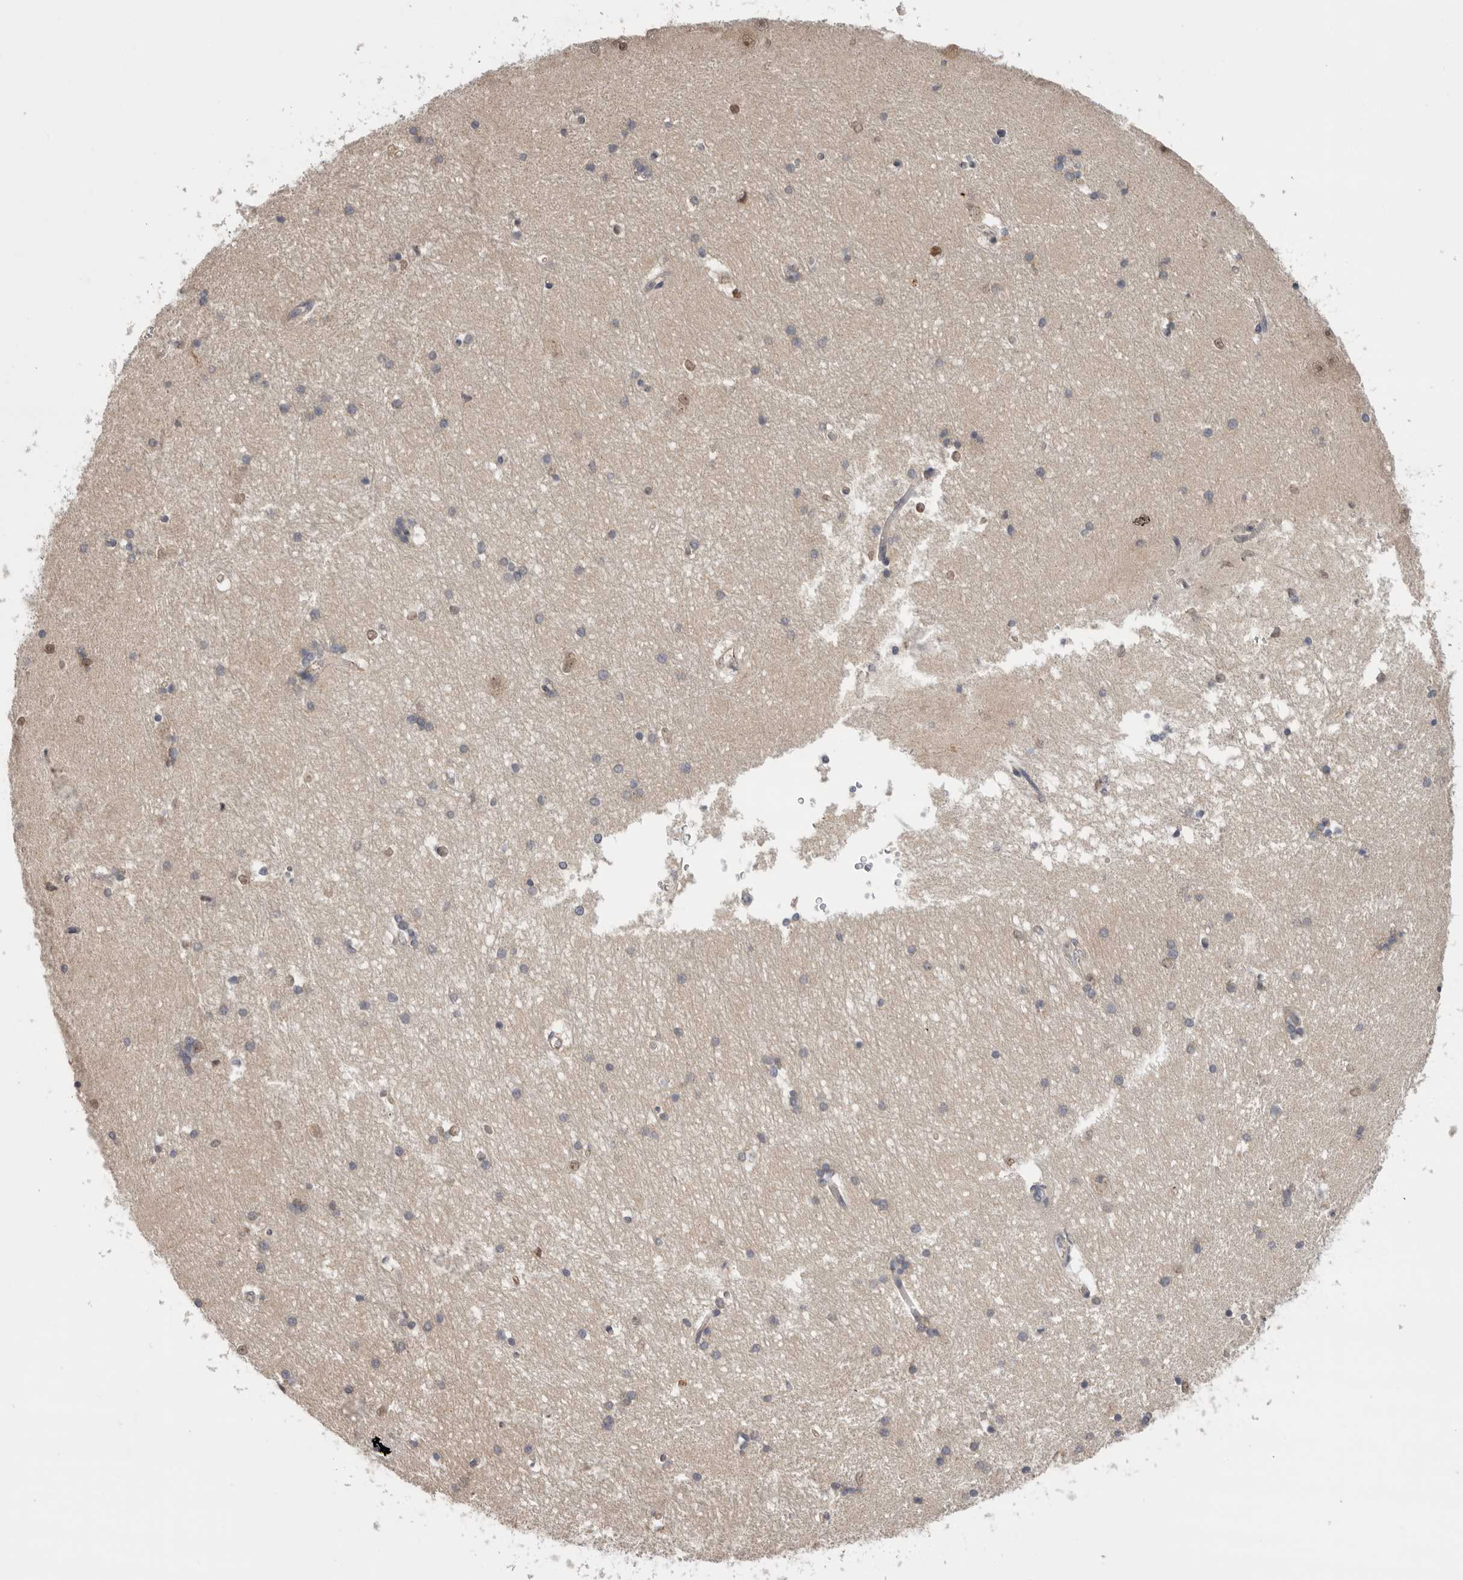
{"staining": {"intensity": "moderate", "quantity": "<25%", "location": "nuclear"}, "tissue": "hippocampus", "cell_type": "Glial cells", "image_type": "normal", "snomed": [{"axis": "morphology", "description": "Normal tissue, NOS"}, {"axis": "topography", "description": "Hippocampus"}], "caption": "Immunohistochemical staining of unremarkable human hippocampus demonstrates <25% levels of moderate nuclear protein expression in about <25% of glial cells.", "gene": "KLK5", "patient": {"sex": "male", "age": 45}}